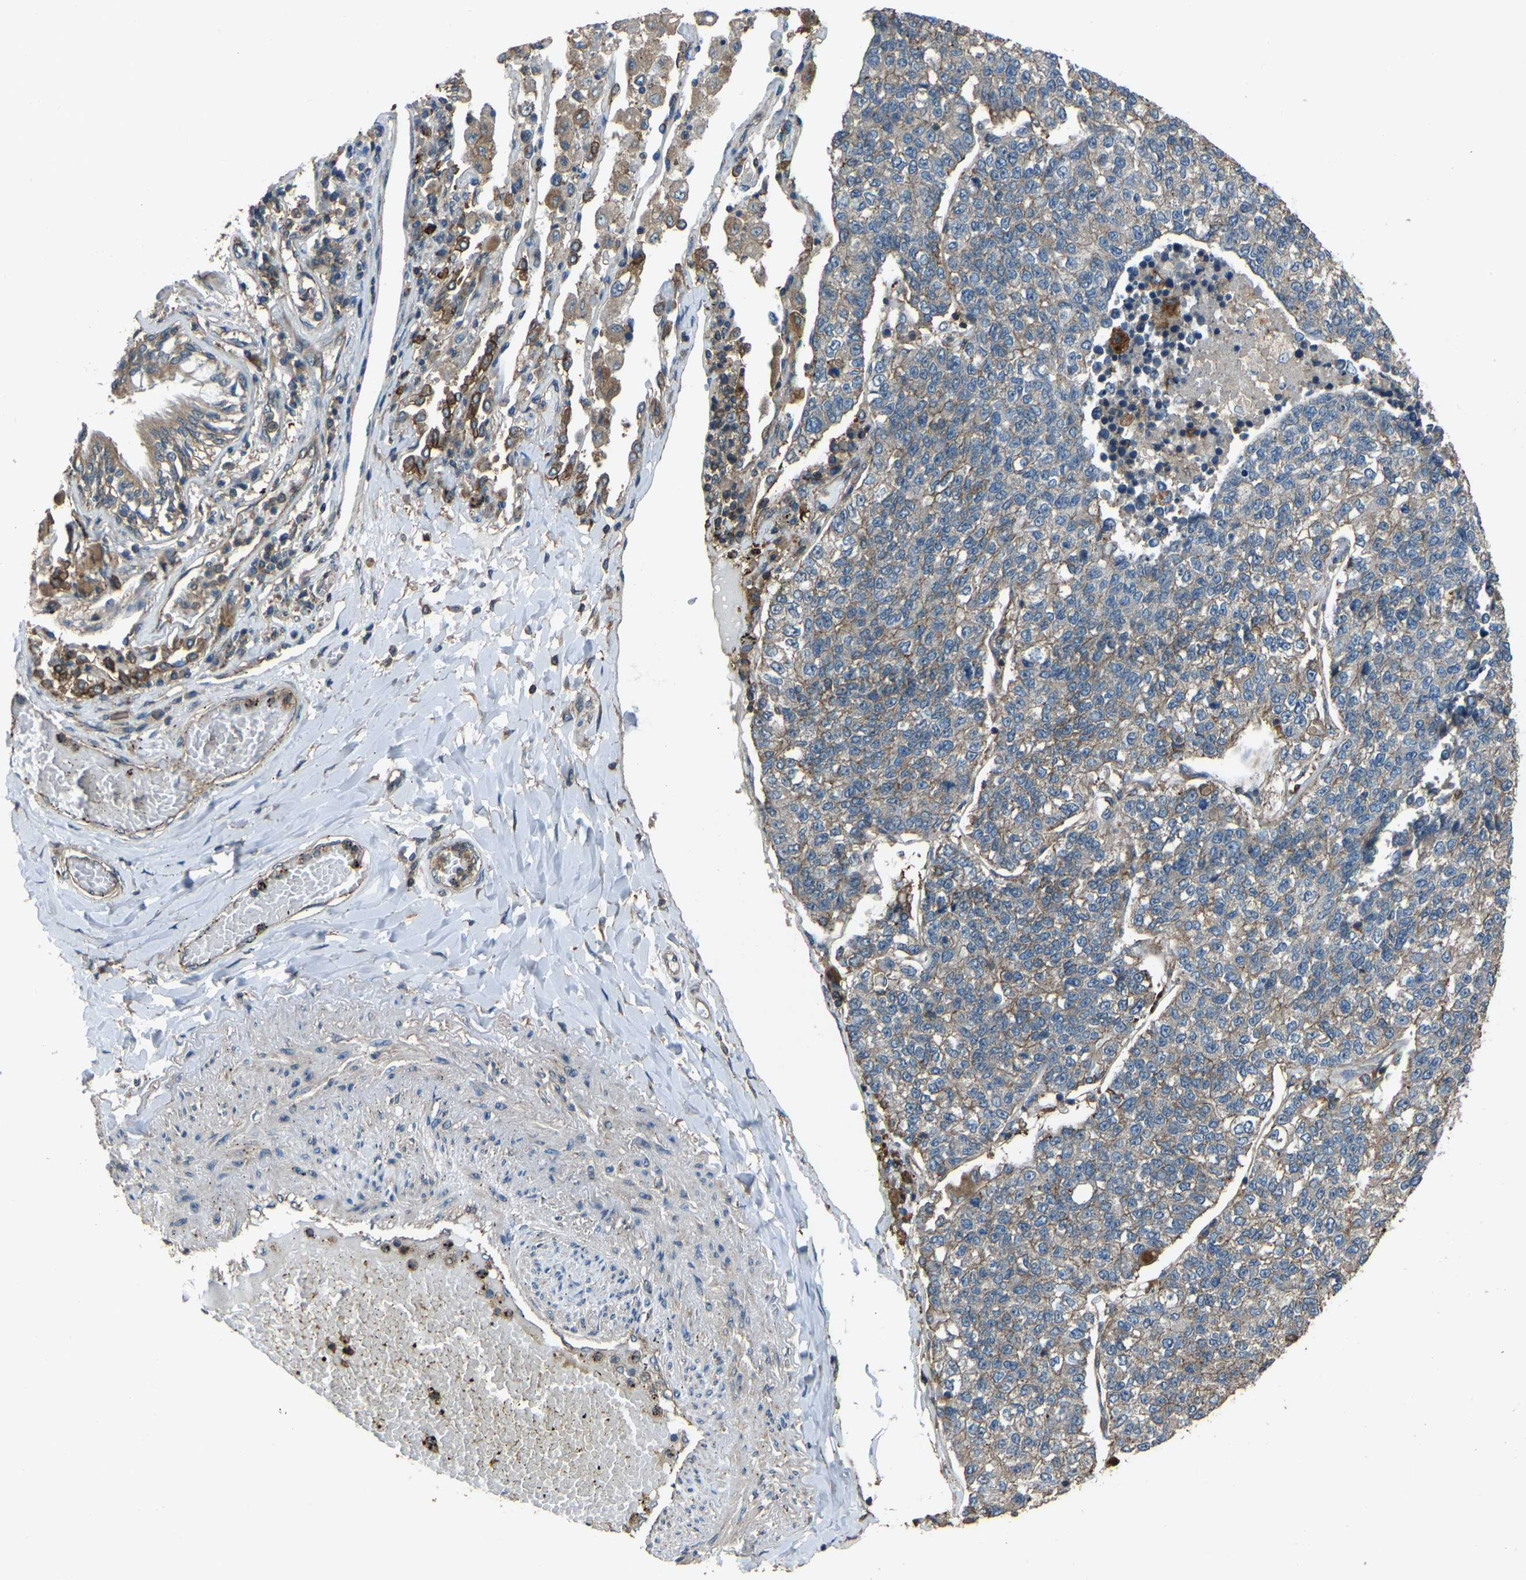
{"staining": {"intensity": "weak", "quantity": "25%-75%", "location": "cytoplasmic/membranous"}, "tissue": "lung cancer", "cell_type": "Tumor cells", "image_type": "cancer", "snomed": [{"axis": "morphology", "description": "Adenocarcinoma, NOS"}, {"axis": "topography", "description": "Lung"}], "caption": "Protein expression analysis of human lung cancer (adenocarcinoma) reveals weak cytoplasmic/membranous expression in about 25%-75% of tumor cells. (Brightfield microscopy of DAB IHC at high magnification).", "gene": "SLC4A2", "patient": {"sex": "male", "age": 49}}